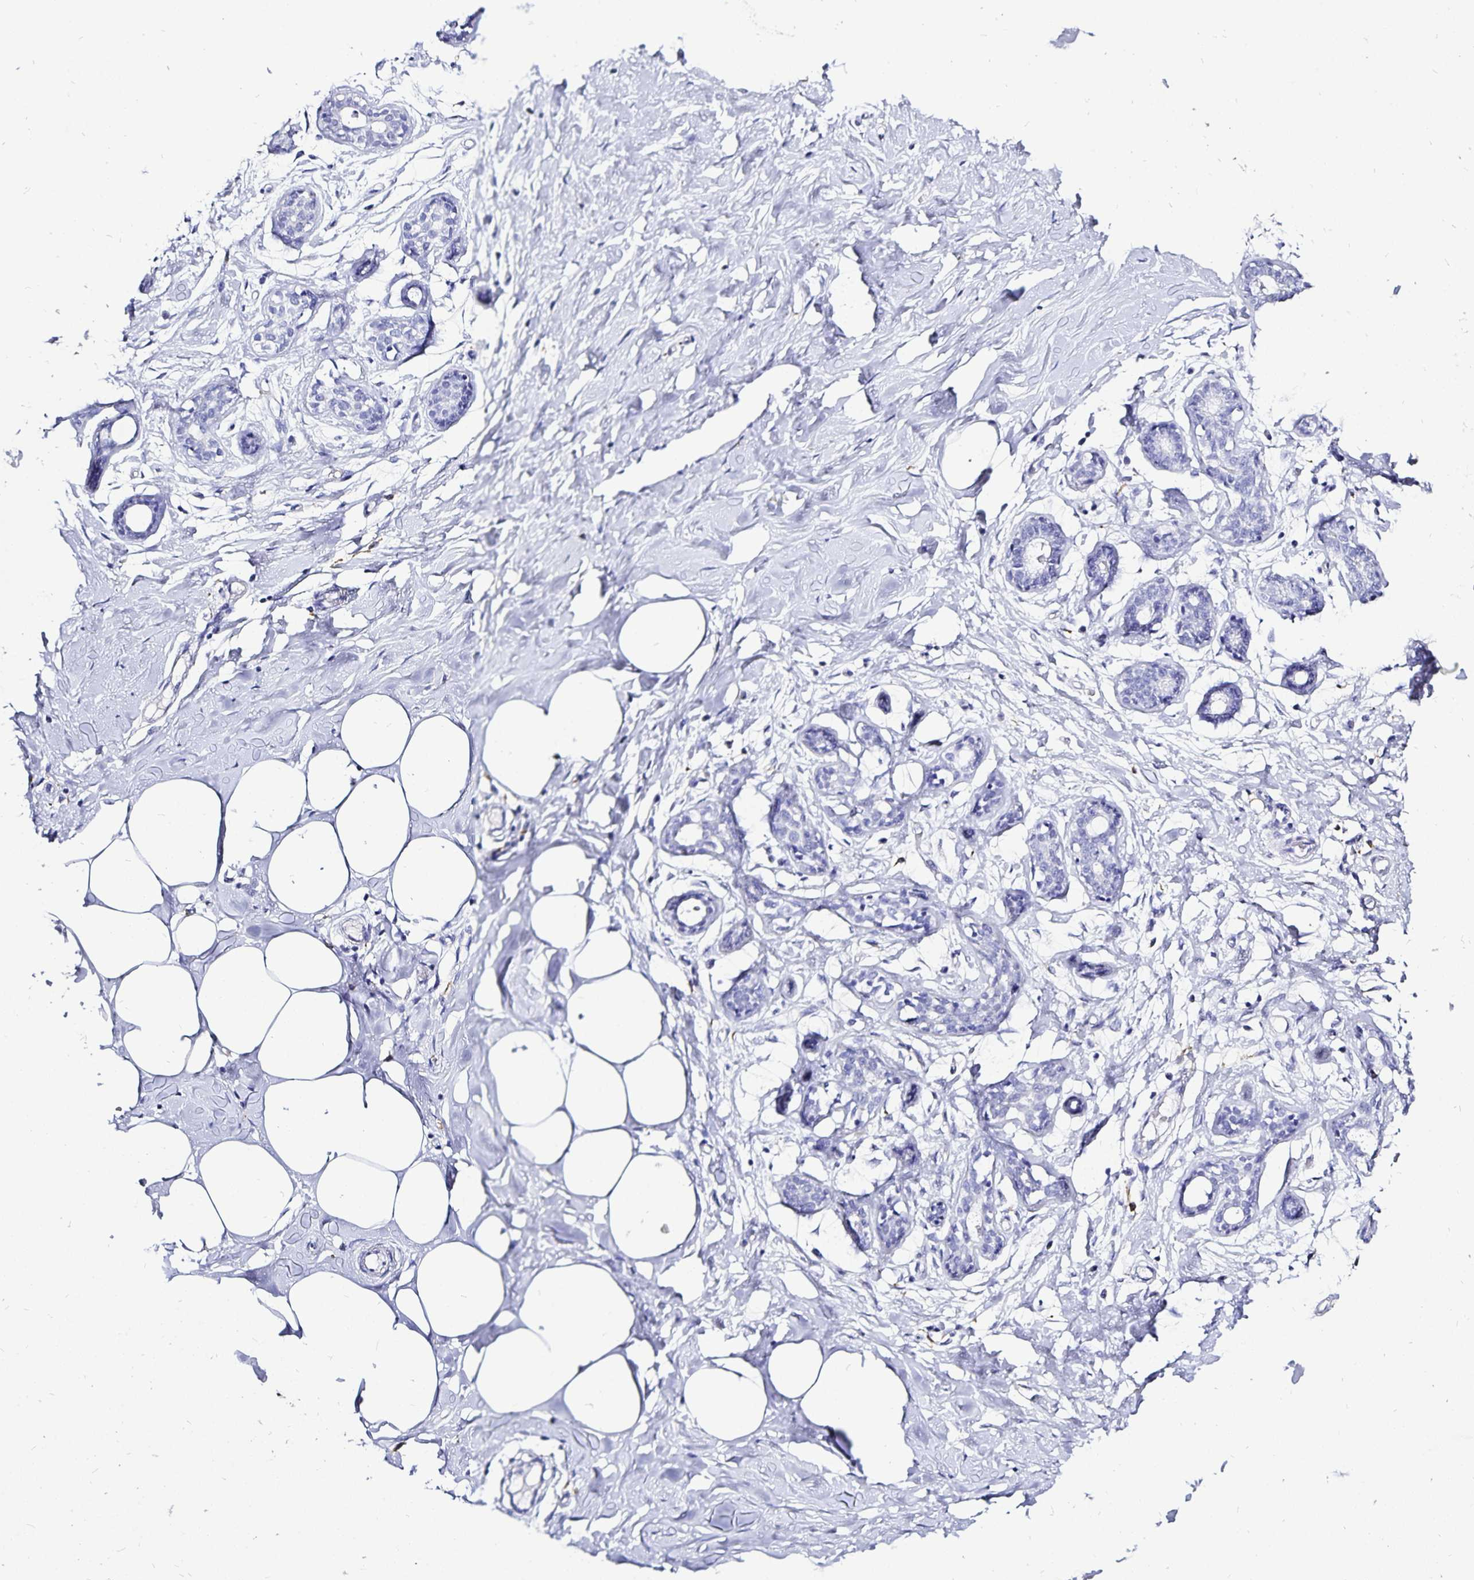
{"staining": {"intensity": "negative", "quantity": "none", "location": "none"}, "tissue": "breast", "cell_type": "Adipocytes", "image_type": "normal", "snomed": [{"axis": "morphology", "description": "Normal tissue, NOS"}, {"axis": "topography", "description": "Breast"}], "caption": "The image displays no significant expression in adipocytes of breast.", "gene": "PLAC1", "patient": {"sex": "female", "age": 27}}